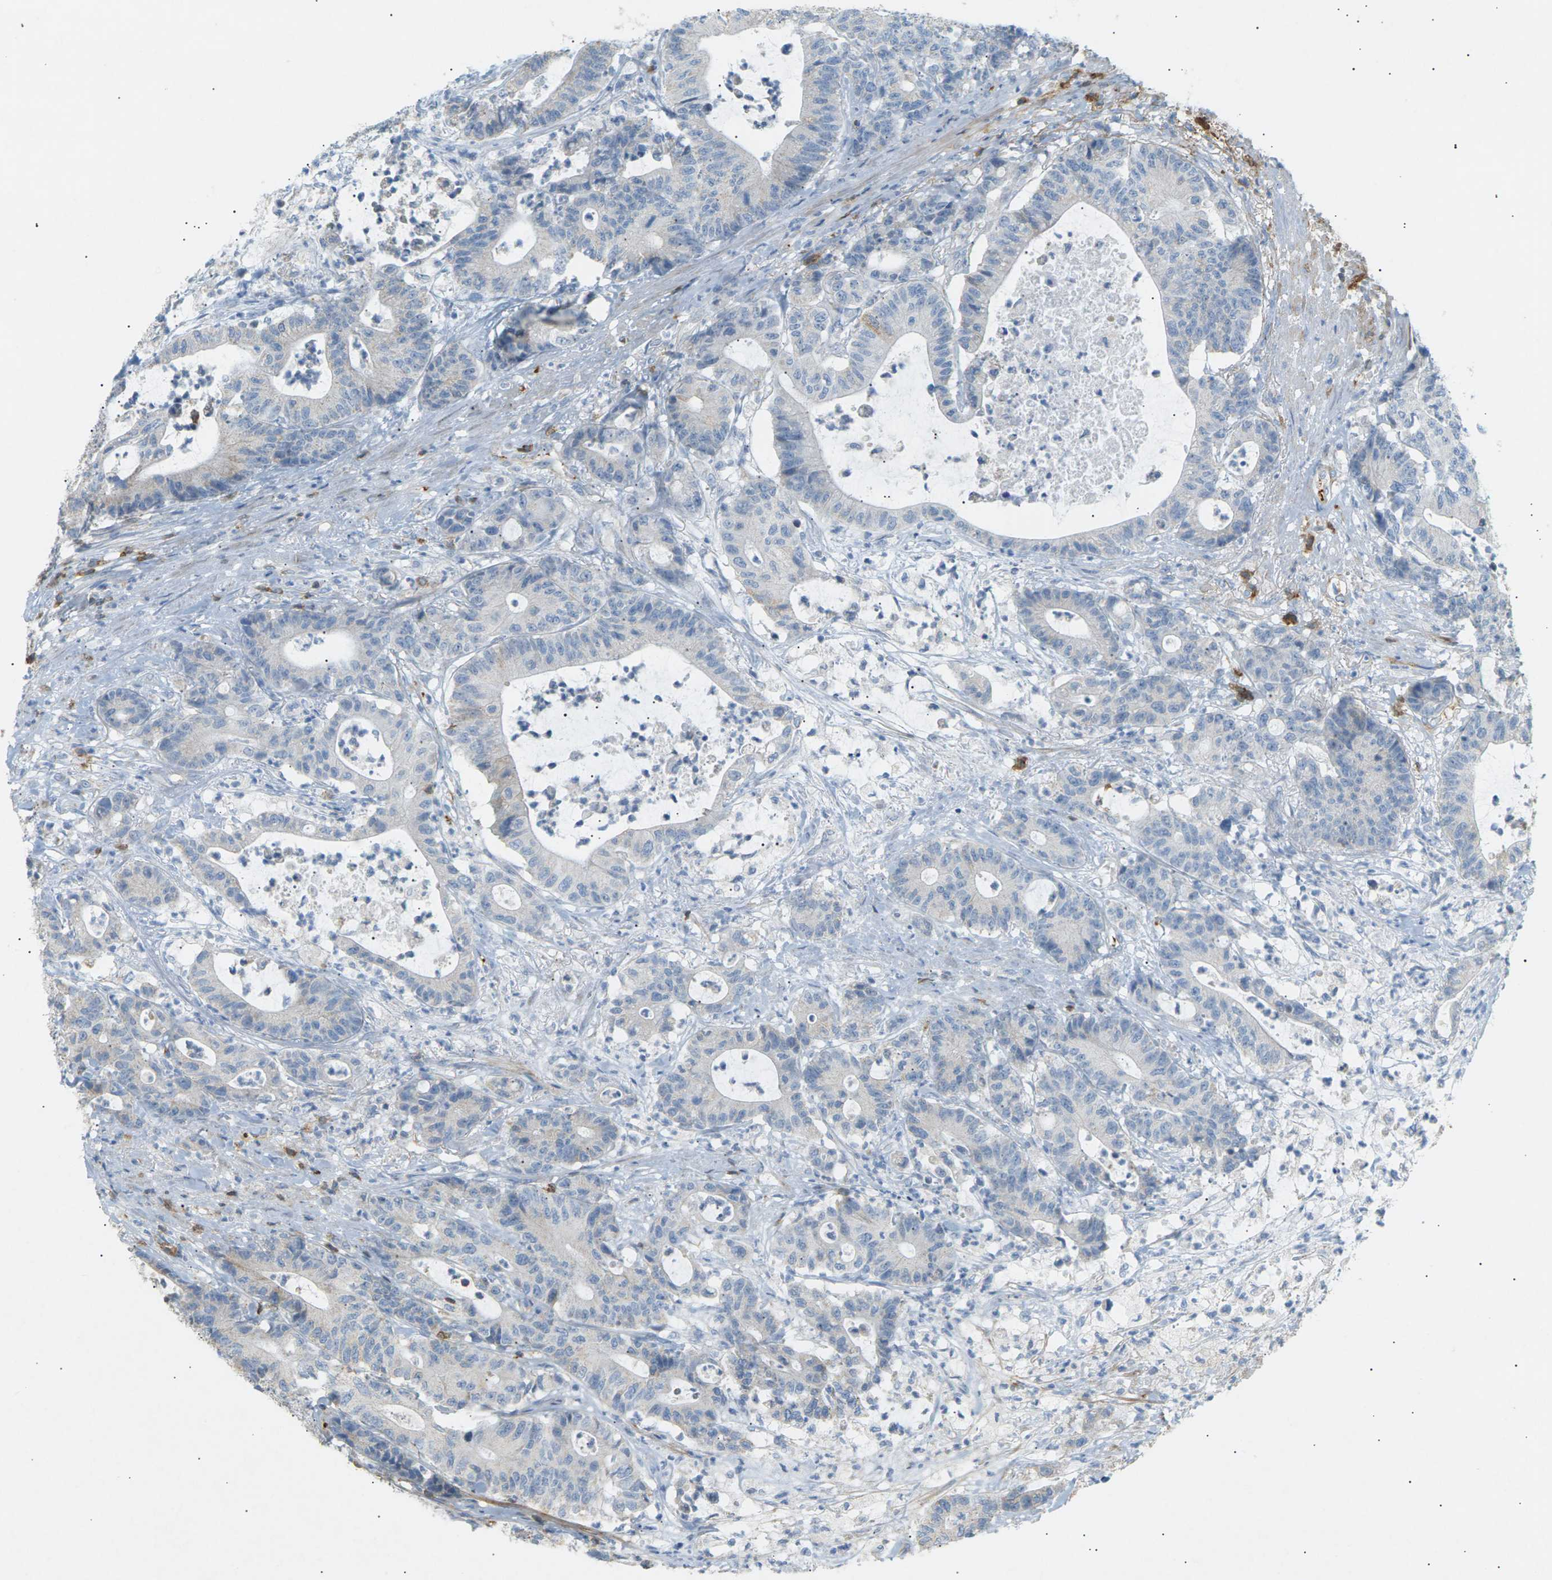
{"staining": {"intensity": "negative", "quantity": "none", "location": "none"}, "tissue": "colorectal cancer", "cell_type": "Tumor cells", "image_type": "cancer", "snomed": [{"axis": "morphology", "description": "Adenocarcinoma, NOS"}, {"axis": "topography", "description": "Colon"}], "caption": "An immunohistochemistry photomicrograph of colorectal cancer is shown. There is no staining in tumor cells of colorectal cancer.", "gene": "LIME1", "patient": {"sex": "female", "age": 84}}